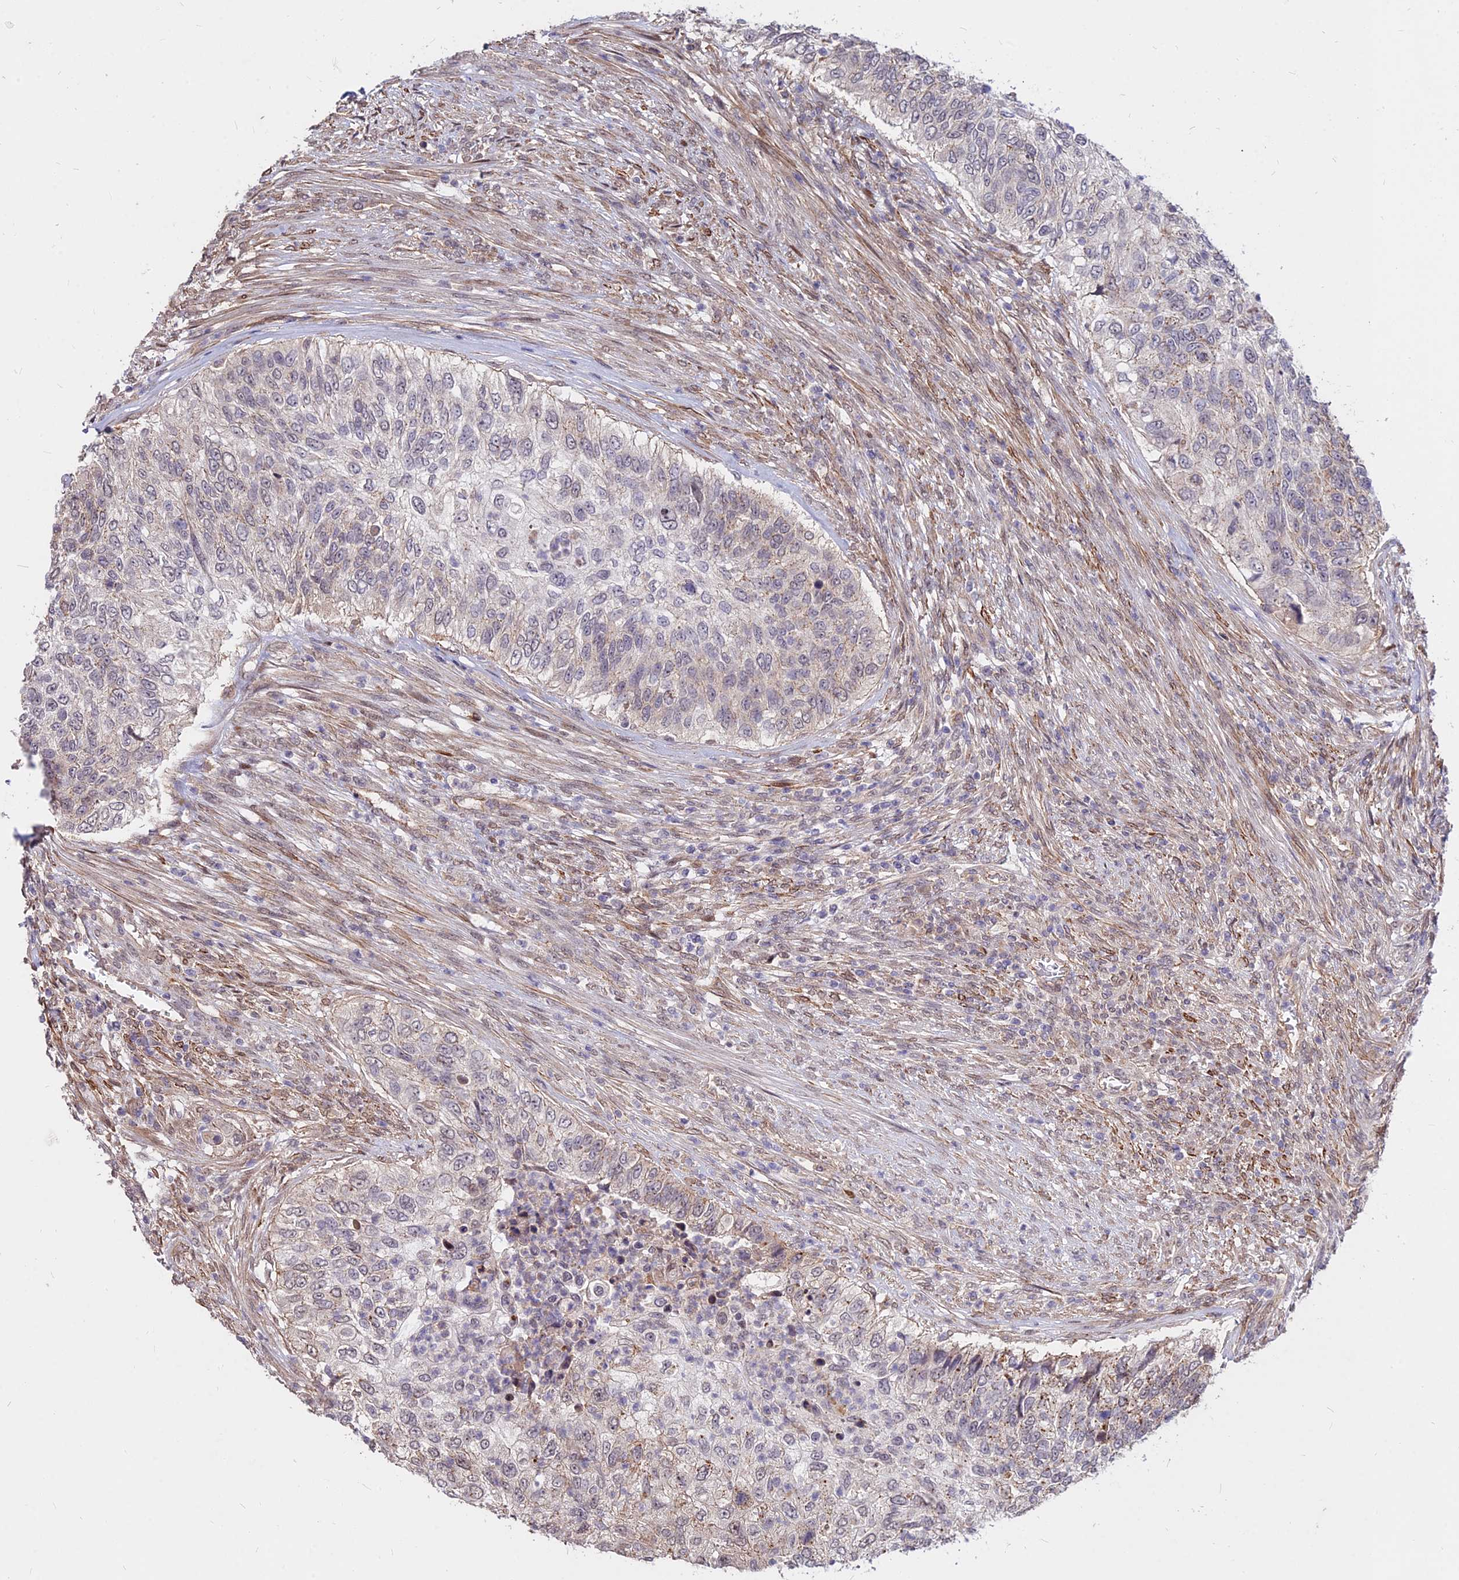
{"staining": {"intensity": "negative", "quantity": "none", "location": "none"}, "tissue": "urothelial cancer", "cell_type": "Tumor cells", "image_type": "cancer", "snomed": [{"axis": "morphology", "description": "Urothelial carcinoma, High grade"}, {"axis": "topography", "description": "Urinary bladder"}], "caption": "IHC of human high-grade urothelial carcinoma reveals no staining in tumor cells. (DAB IHC visualized using brightfield microscopy, high magnification).", "gene": "C11orf68", "patient": {"sex": "female", "age": 60}}